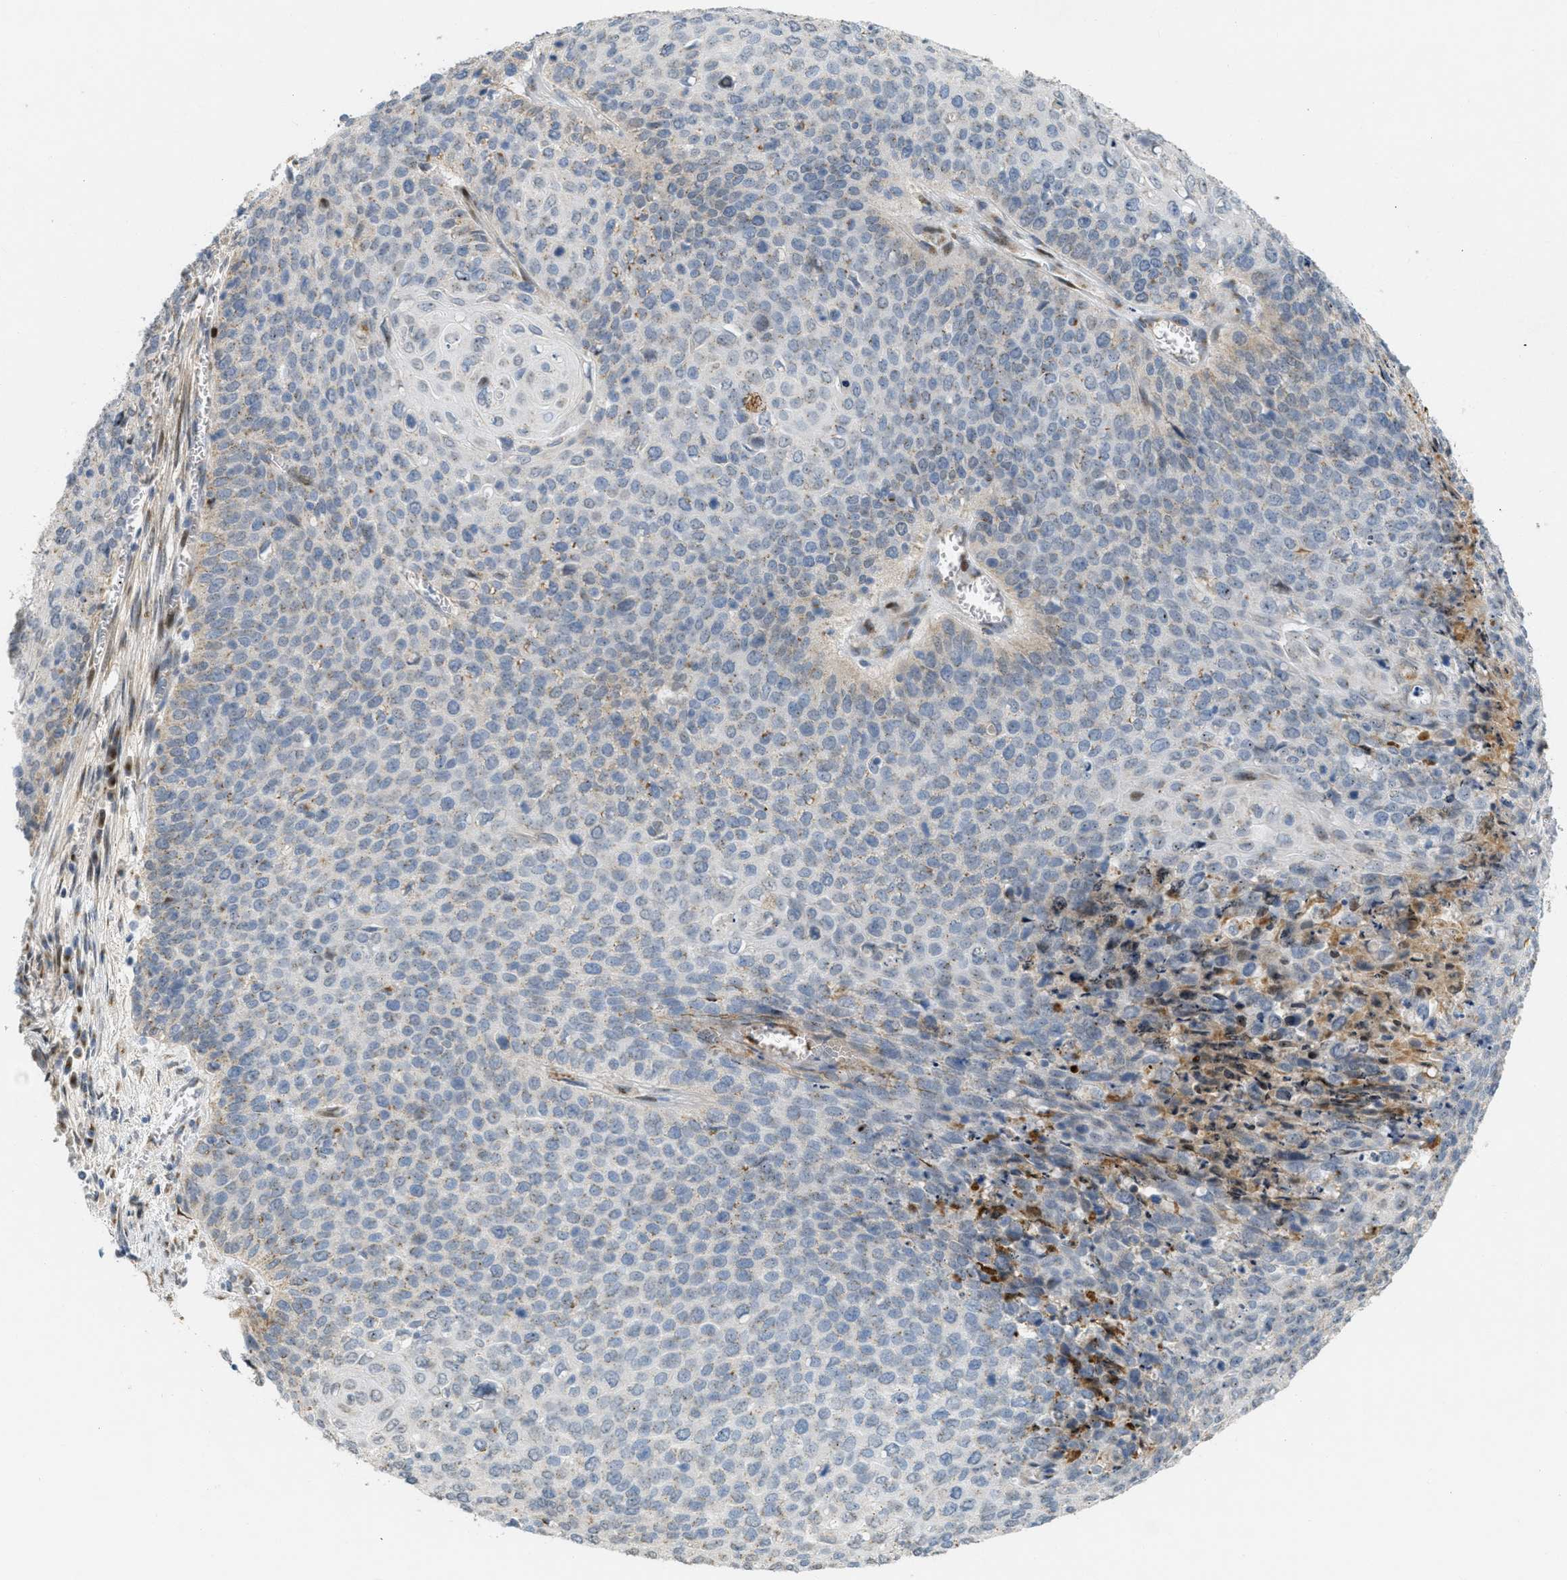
{"staining": {"intensity": "weak", "quantity": "25%-75%", "location": "cytoplasmic/membranous"}, "tissue": "cervical cancer", "cell_type": "Tumor cells", "image_type": "cancer", "snomed": [{"axis": "morphology", "description": "Squamous cell carcinoma, NOS"}, {"axis": "topography", "description": "Cervix"}], "caption": "High-magnification brightfield microscopy of cervical squamous cell carcinoma stained with DAB (3,3'-diaminobenzidine) (brown) and counterstained with hematoxylin (blue). tumor cells exhibit weak cytoplasmic/membranous expression is appreciated in about25%-75% of cells.", "gene": "ZFPL1", "patient": {"sex": "female", "age": 39}}